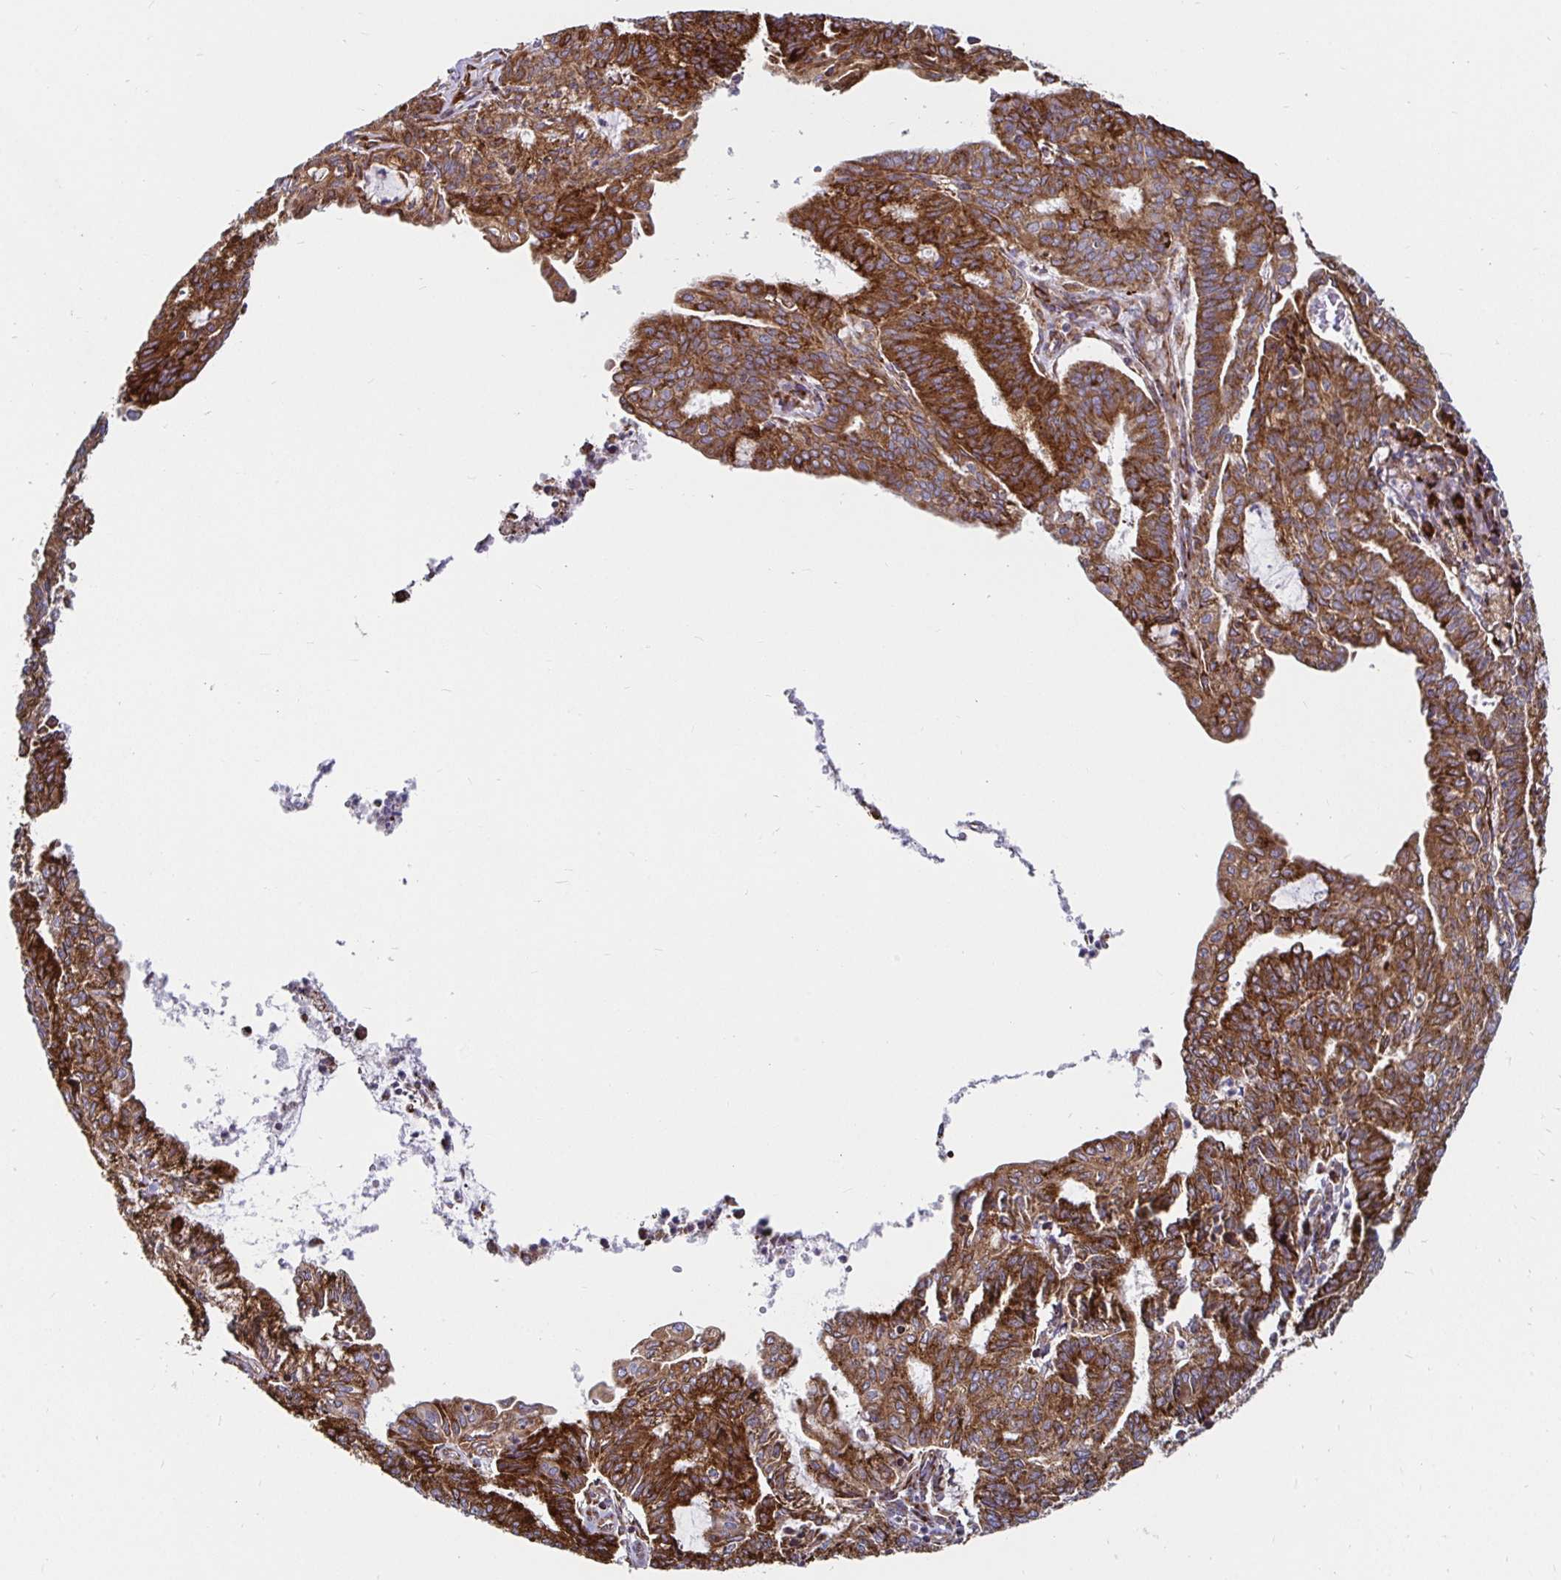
{"staining": {"intensity": "strong", "quantity": ">75%", "location": "cytoplasmic/membranous"}, "tissue": "endometrial cancer", "cell_type": "Tumor cells", "image_type": "cancer", "snomed": [{"axis": "morphology", "description": "Adenocarcinoma, NOS"}, {"axis": "topography", "description": "Endometrium"}], "caption": "Human endometrial cancer (adenocarcinoma) stained with a protein marker exhibits strong staining in tumor cells.", "gene": "SMYD3", "patient": {"sex": "female", "age": 61}}